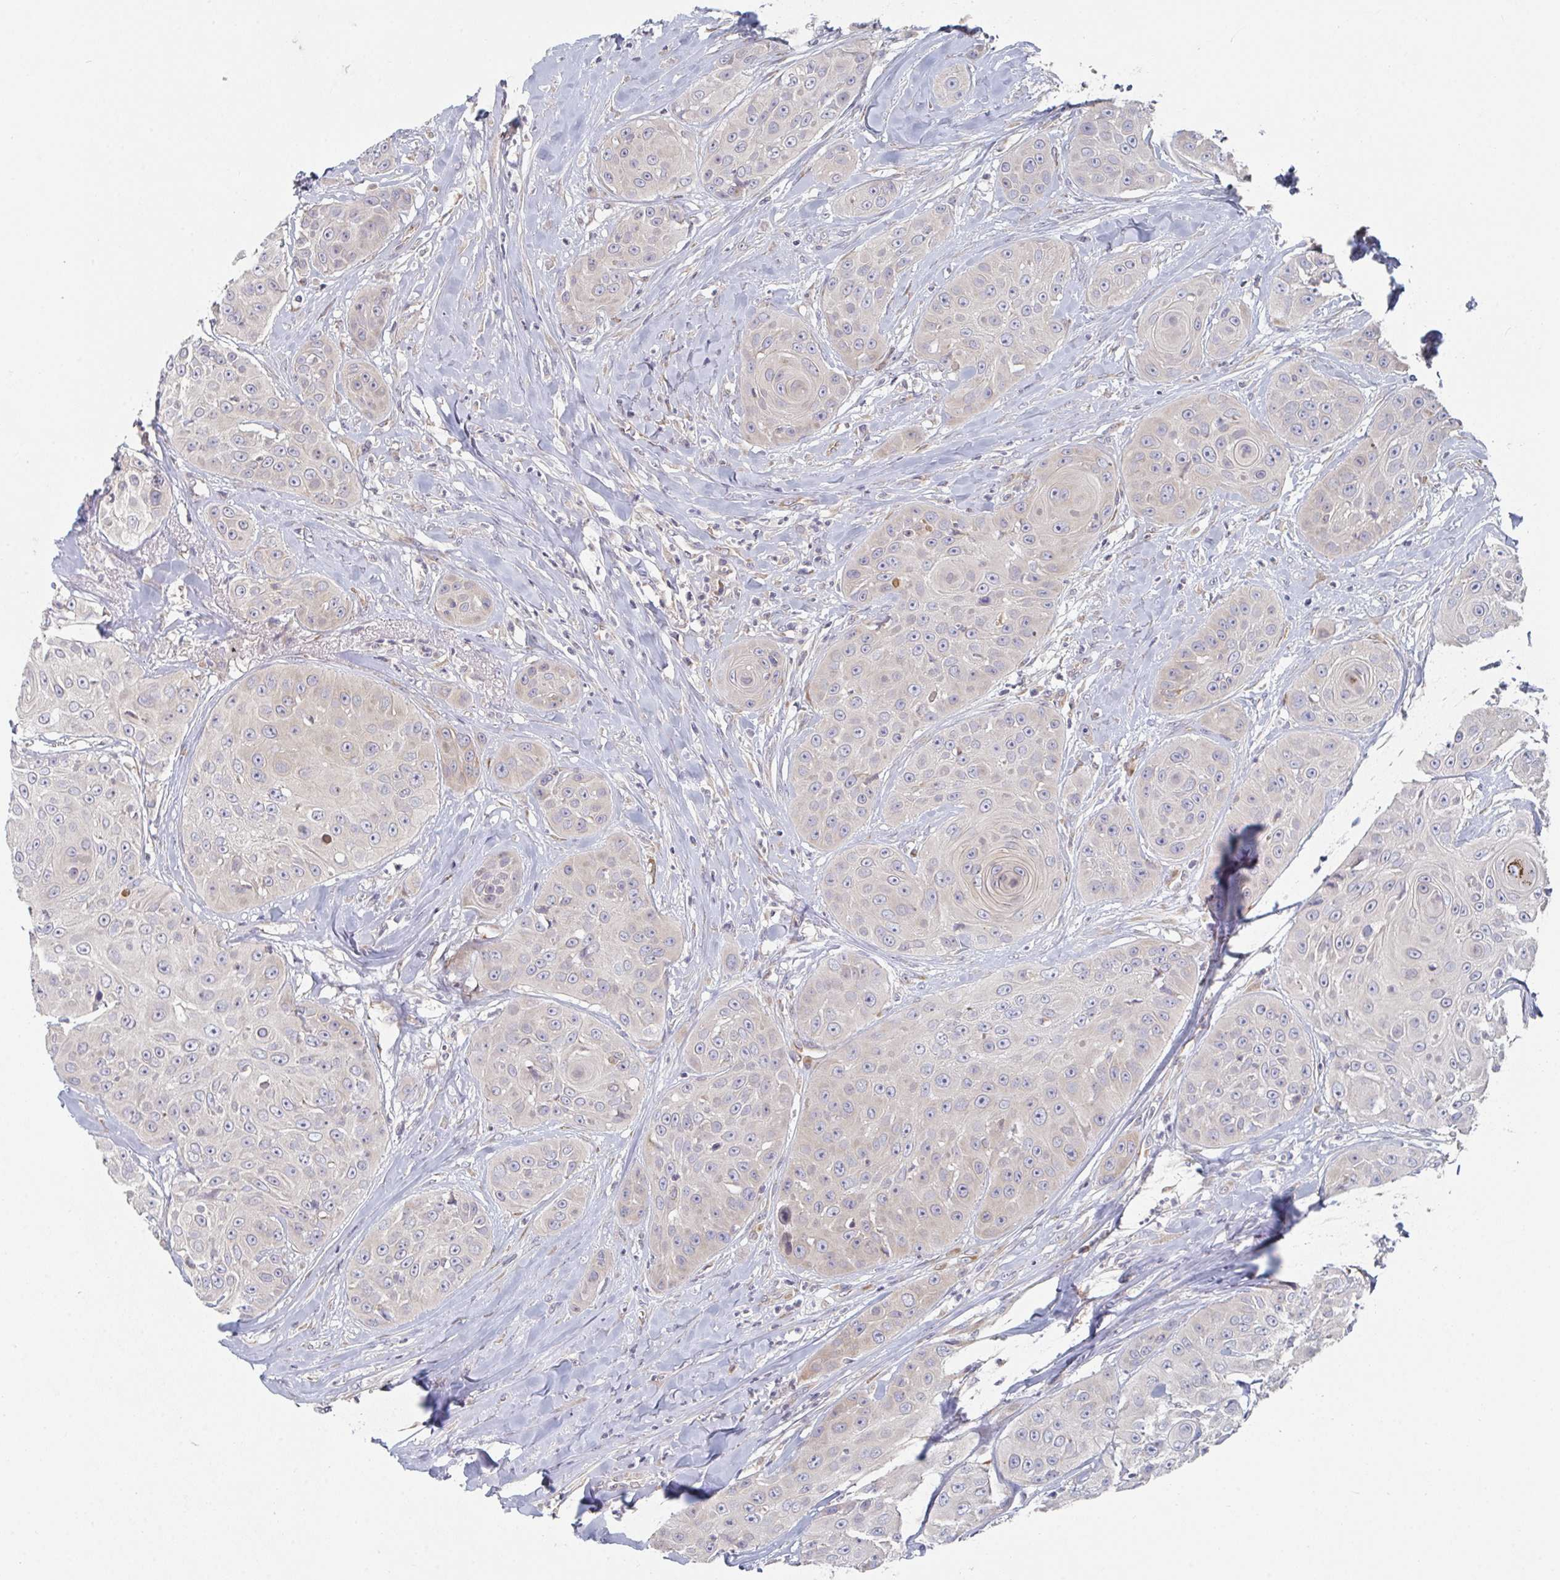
{"staining": {"intensity": "negative", "quantity": "none", "location": "none"}, "tissue": "head and neck cancer", "cell_type": "Tumor cells", "image_type": "cancer", "snomed": [{"axis": "morphology", "description": "Squamous cell carcinoma, NOS"}, {"axis": "topography", "description": "Head-Neck"}], "caption": "IHC image of neoplastic tissue: squamous cell carcinoma (head and neck) stained with DAB (3,3'-diaminobenzidine) reveals no significant protein positivity in tumor cells.", "gene": "ELOVL1", "patient": {"sex": "male", "age": 83}}